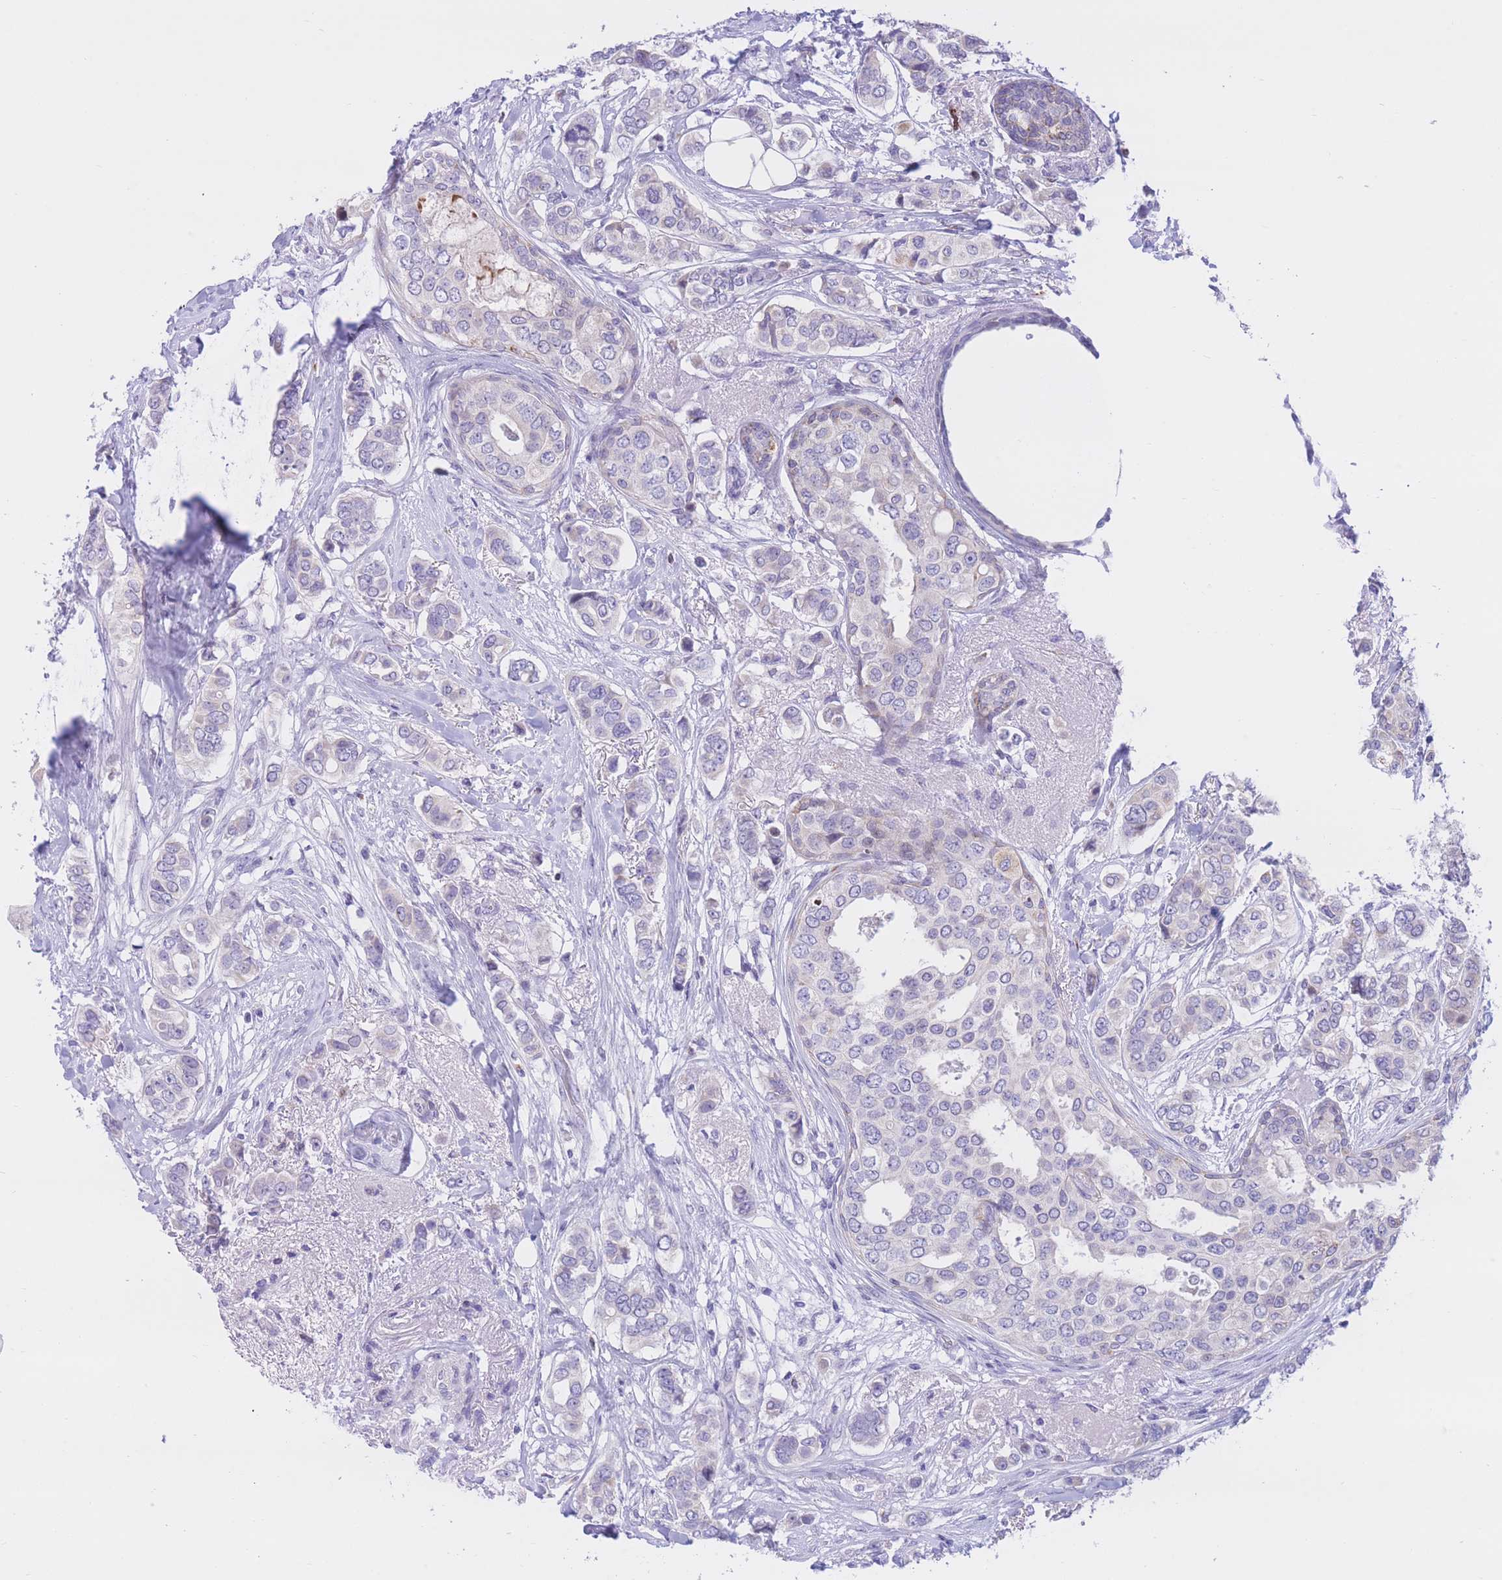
{"staining": {"intensity": "negative", "quantity": "none", "location": "none"}, "tissue": "breast cancer", "cell_type": "Tumor cells", "image_type": "cancer", "snomed": [{"axis": "morphology", "description": "Lobular carcinoma"}, {"axis": "topography", "description": "Breast"}], "caption": "The image displays no significant expression in tumor cells of lobular carcinoma (breast).", "gene": "RPL39L", "patient": {"sex": "female", "age": 51}}